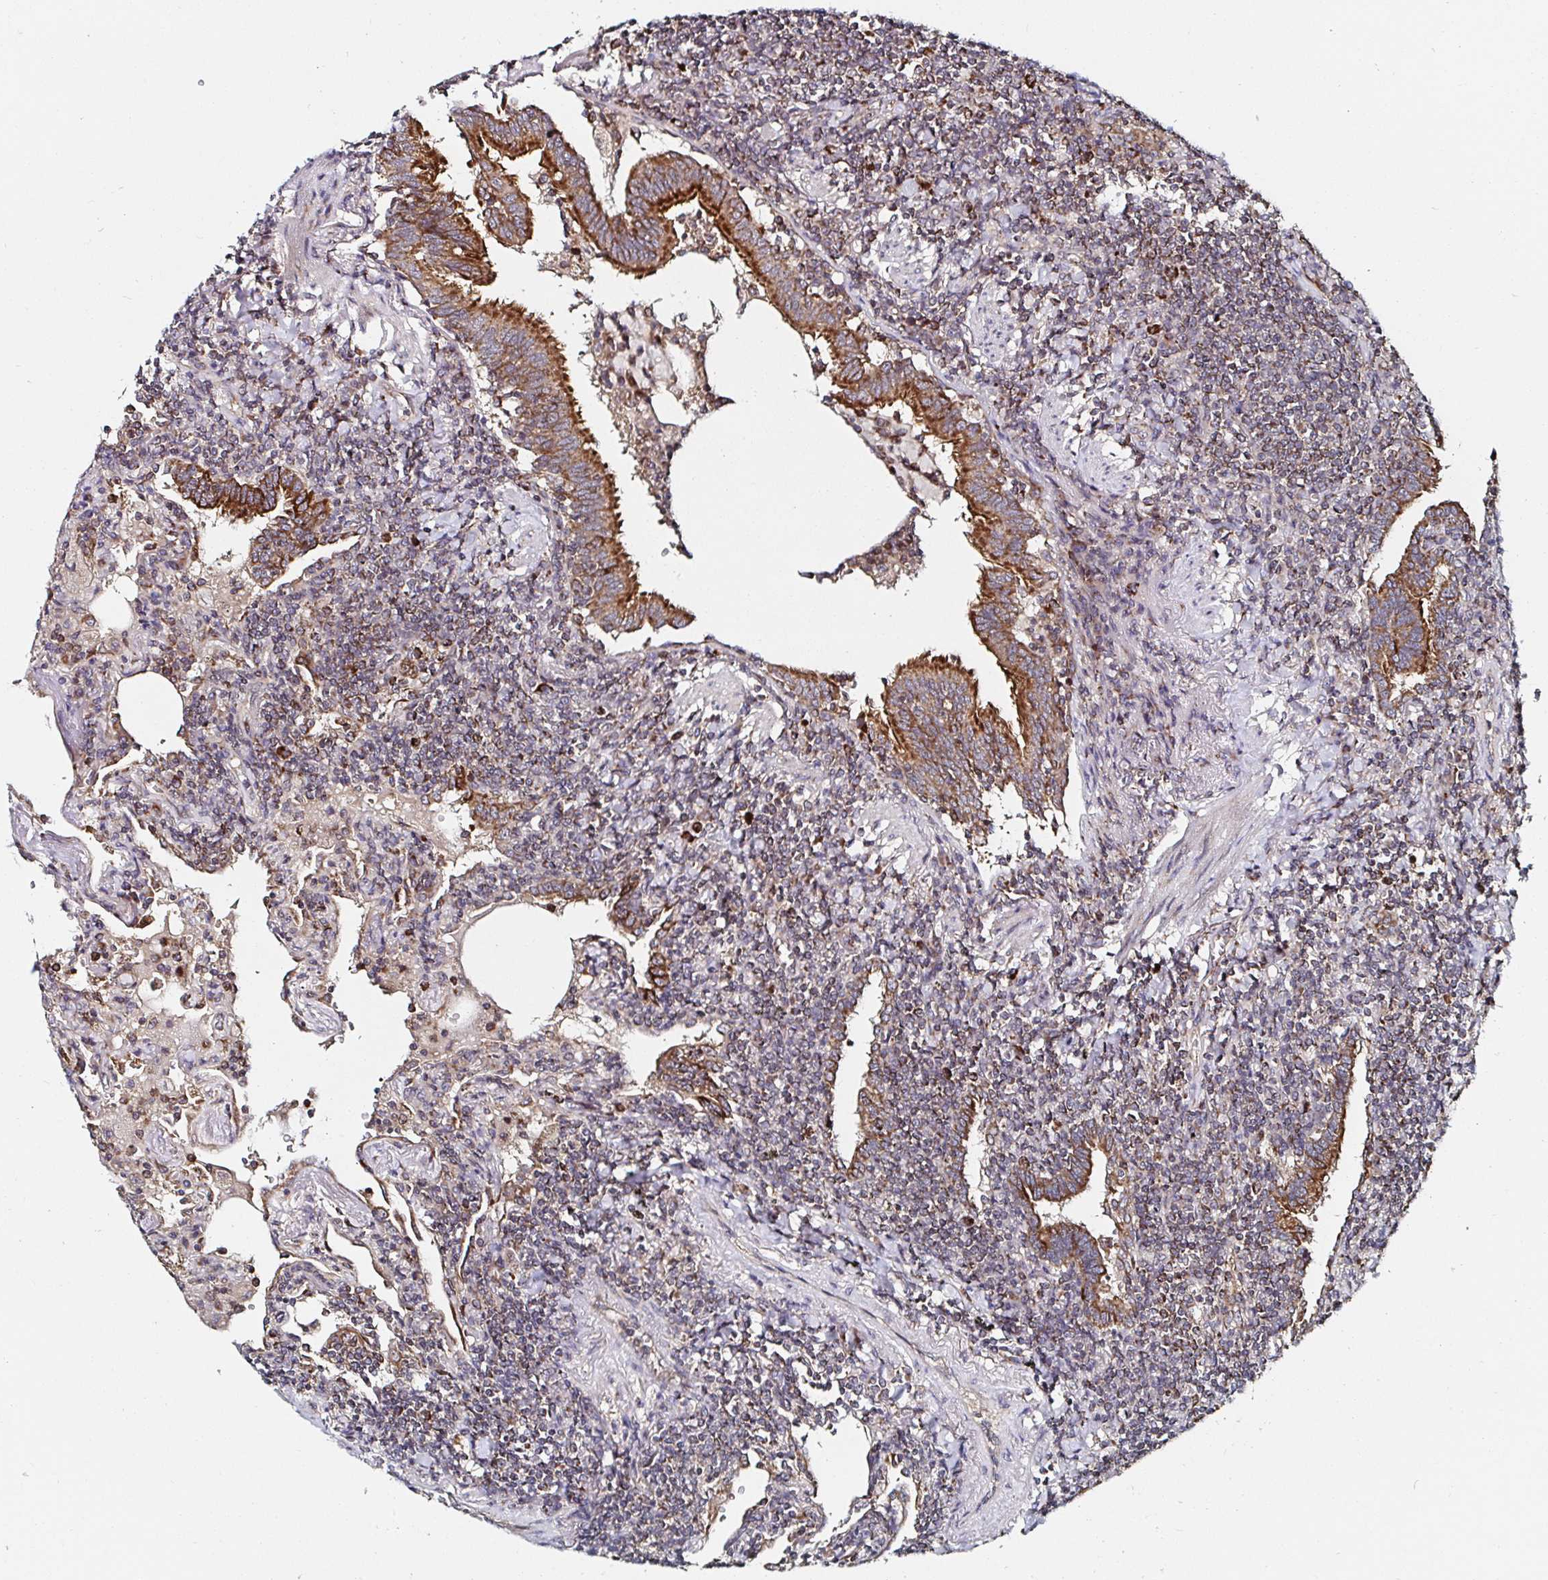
{"staining": {"intensity": "weak", "quantity": "<25%", "location": "cytoplasmic/membranous"}, "tissue": "lymphoma", "cell_type": "Tumor cells", "image_type": "cancer", "snomed": [{"axis": "morphology", "description": "Malignant lymphoma, non-Hodgkin's type, Low grade"}, {"axis": "topography", "description": "Lung"}], "caption": "The histopathology image reveals no significant staining in tumor cells of low-grade malignant lymphoma, non-Hodgkin's type.", "gene": "ATAD3B", "patient": {"sex": "female", "age": 71}}